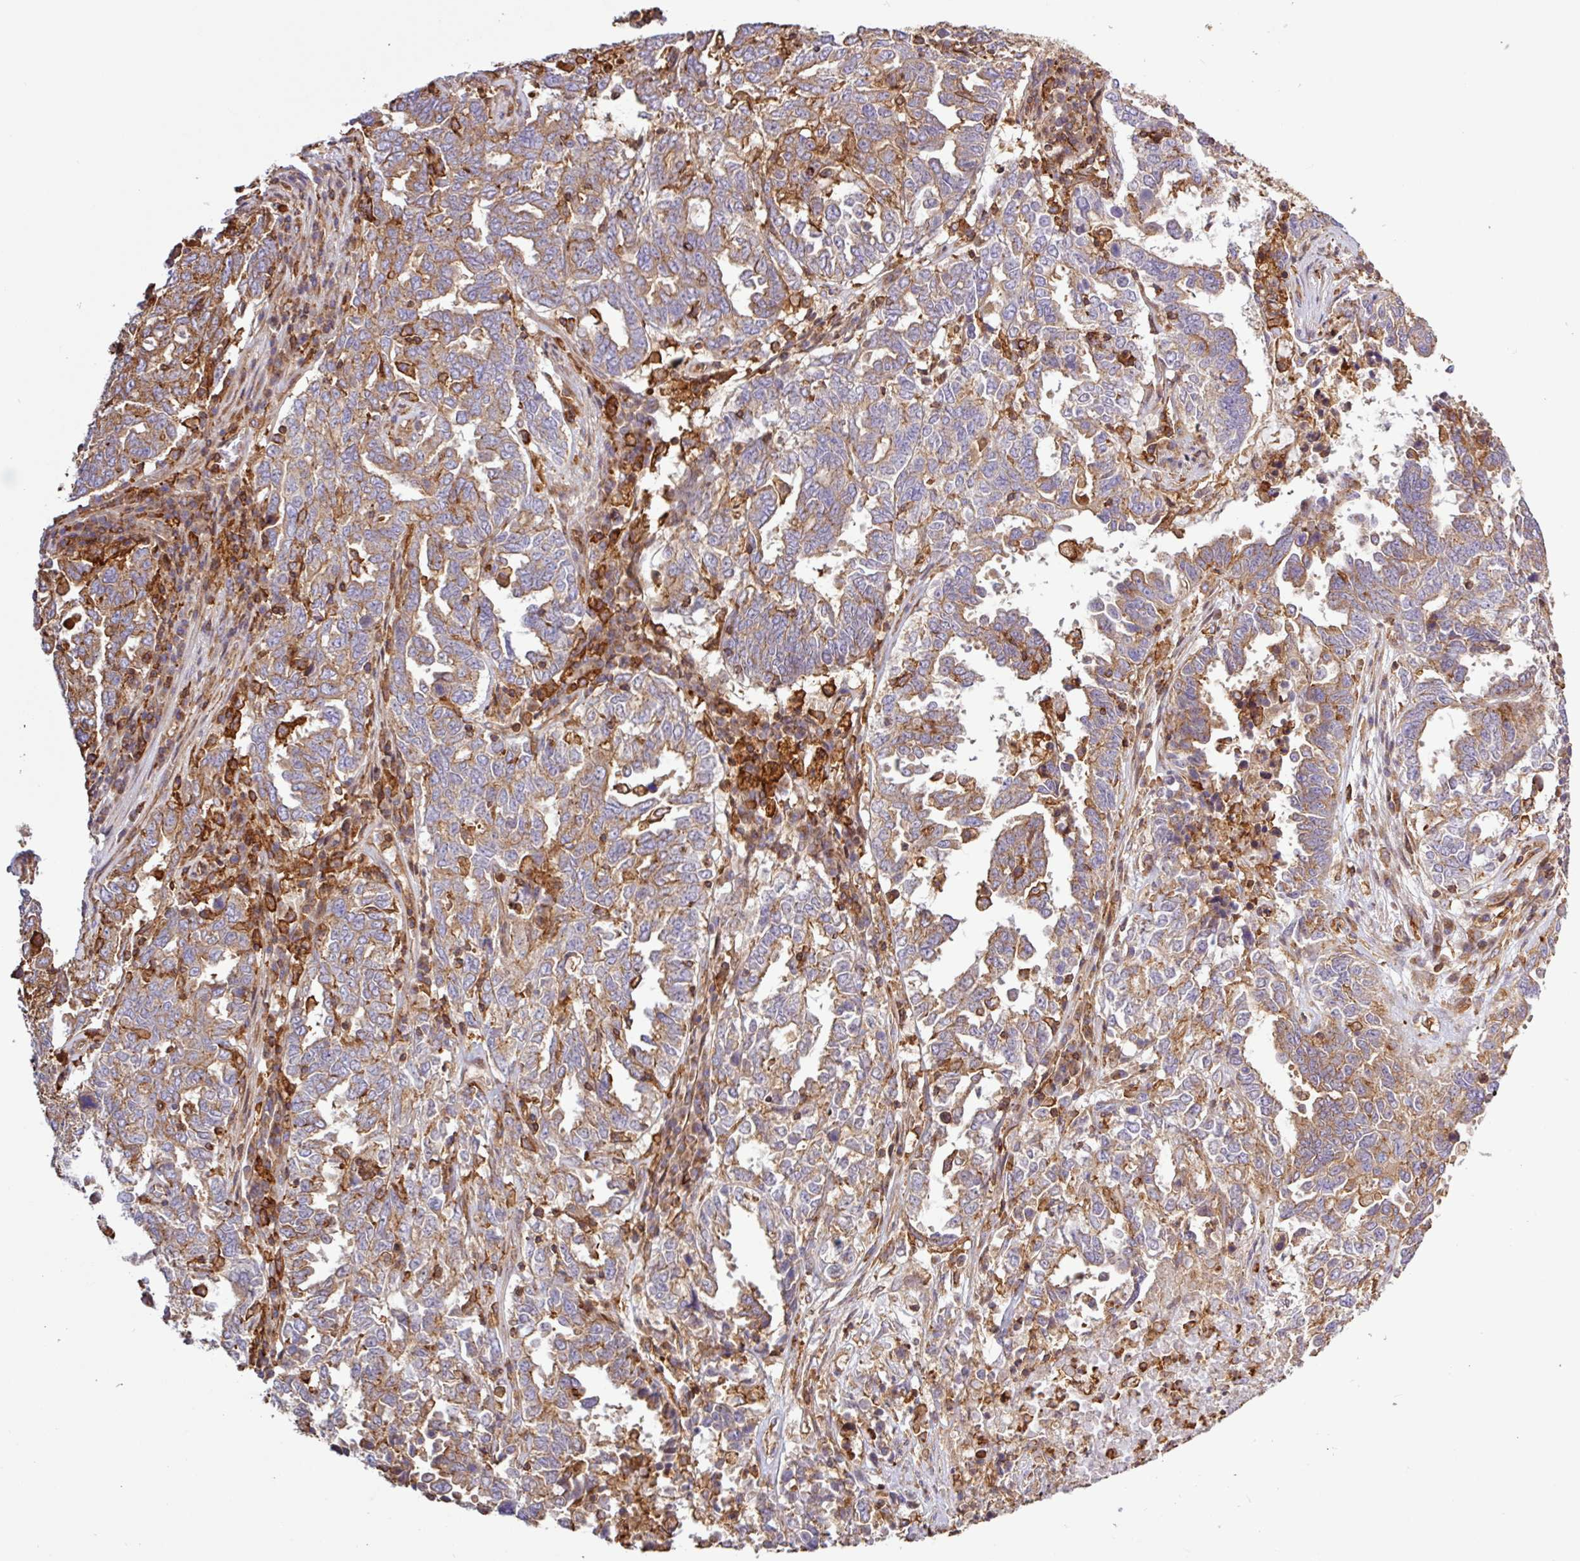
{"staining": {"intensity": "moderate", "quantity": ">75%", "location": "cytoplasmic/membranous"}, "tissue": "ovarian cancer", "cell_type": "Tumor cells", "image_type": "cancer", "snomed": [{"axis": "morphology", "description": "Carcinoma, endometroid"}, {"axis": "topography", "description": "Ovary"}], "caption": "A photomicrograph showing moderate cytoplasmic/membranous positivity in about >75% of tumor cells in ovarian cancer, as visualized by brown immunohistochemical staining.", "gene": "ACTR3", "patient": {"sex": "female", "age": 62}}